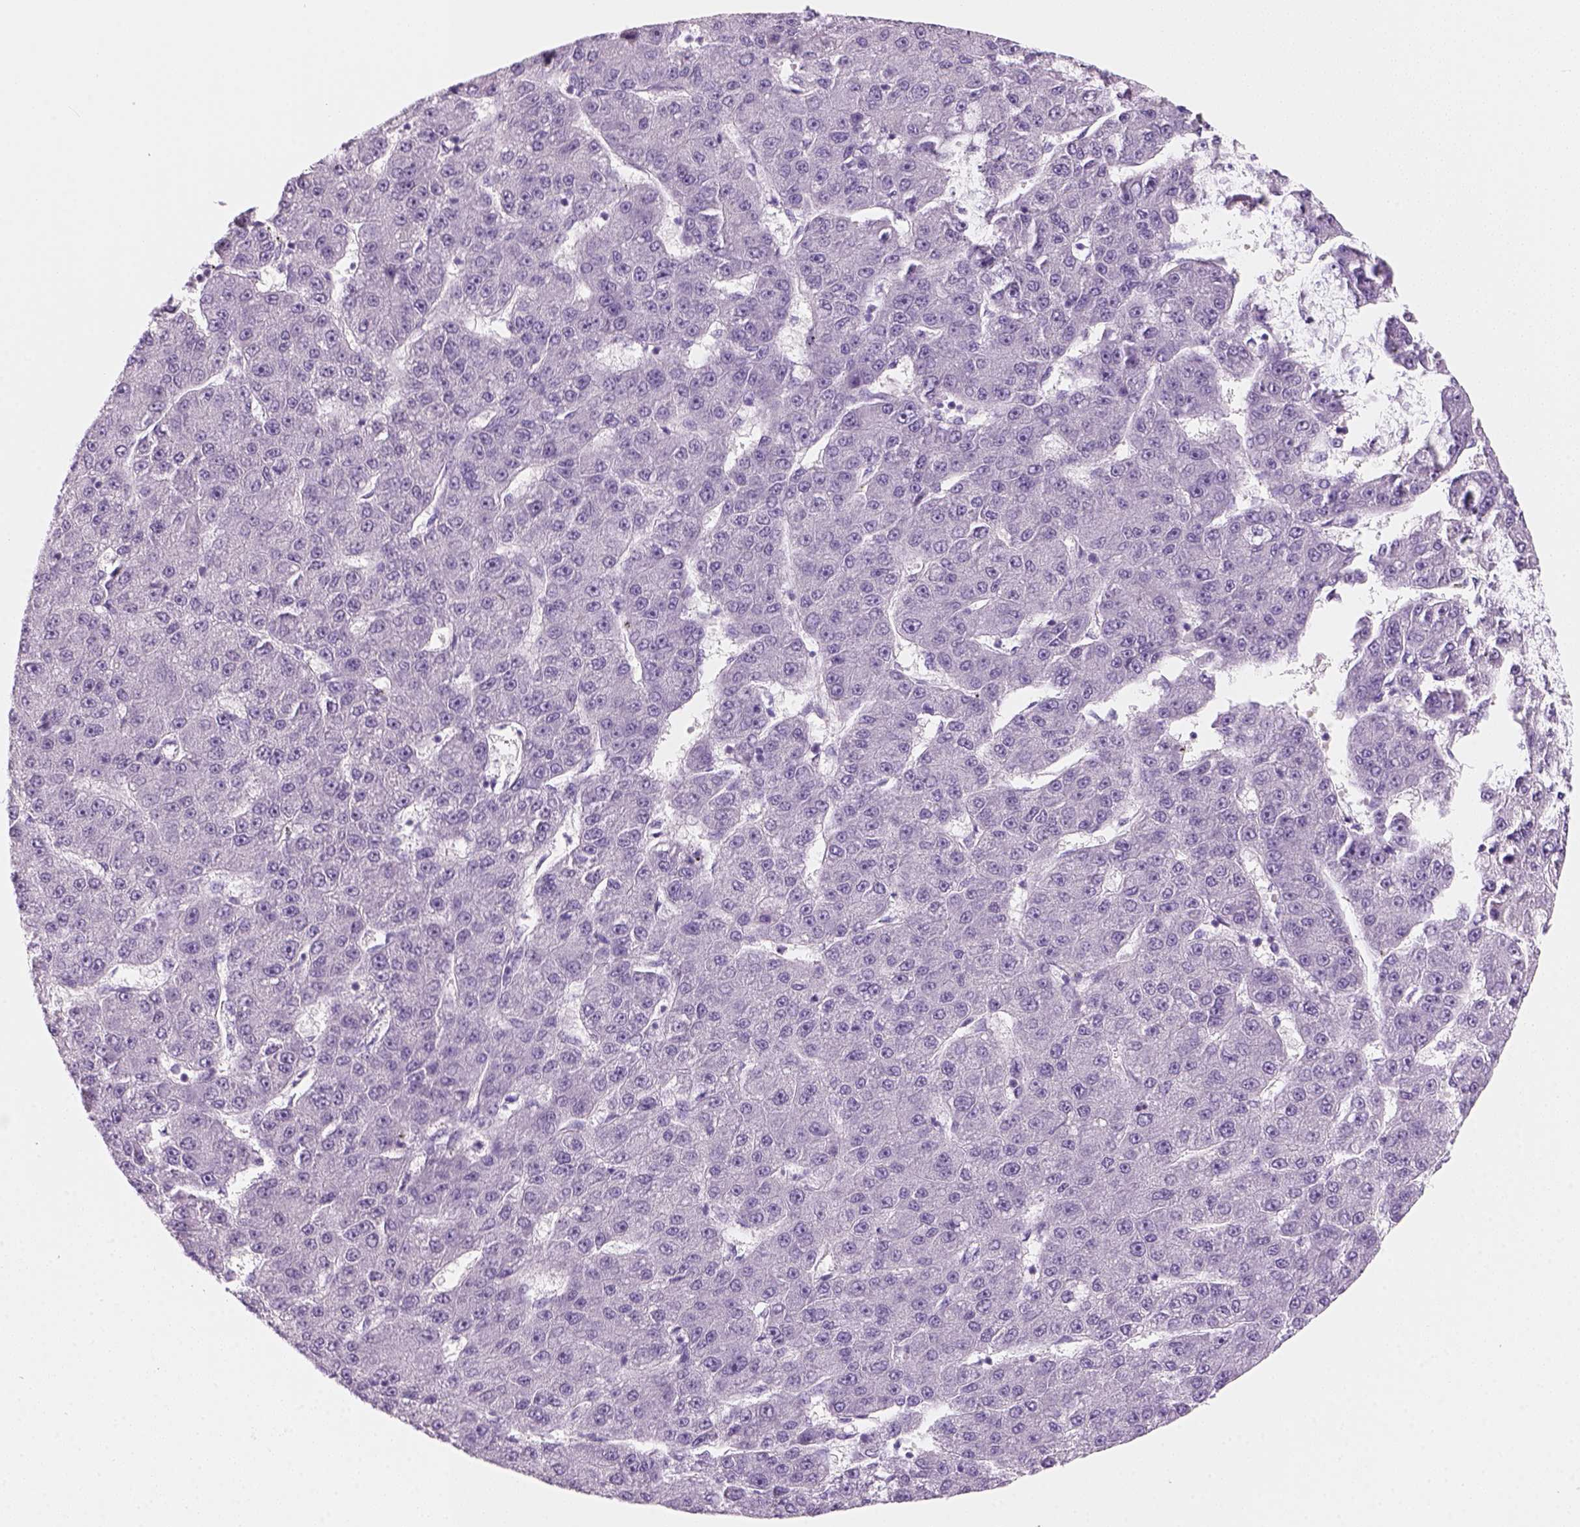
{"staining": {"intensity": "negative", "quantity": "none", "location": "none"}, "tissue": "liver cancer", "cell_type": "Tumor cells", "image_type": "cancer", "snomed": [{"axis": "morphology", "description": "Carcinoma, Hepatocellular, NOS"}, {"axis": "topography", "description": "Liver"}], "caption": "Human hepatocellular carcinoma (liver) stained for a protein using immunohistochemistry exhibits no positivity in tumor cells.", "gene": "KRTAP11-1", "patient": {"sex": "male", "age": 67}}